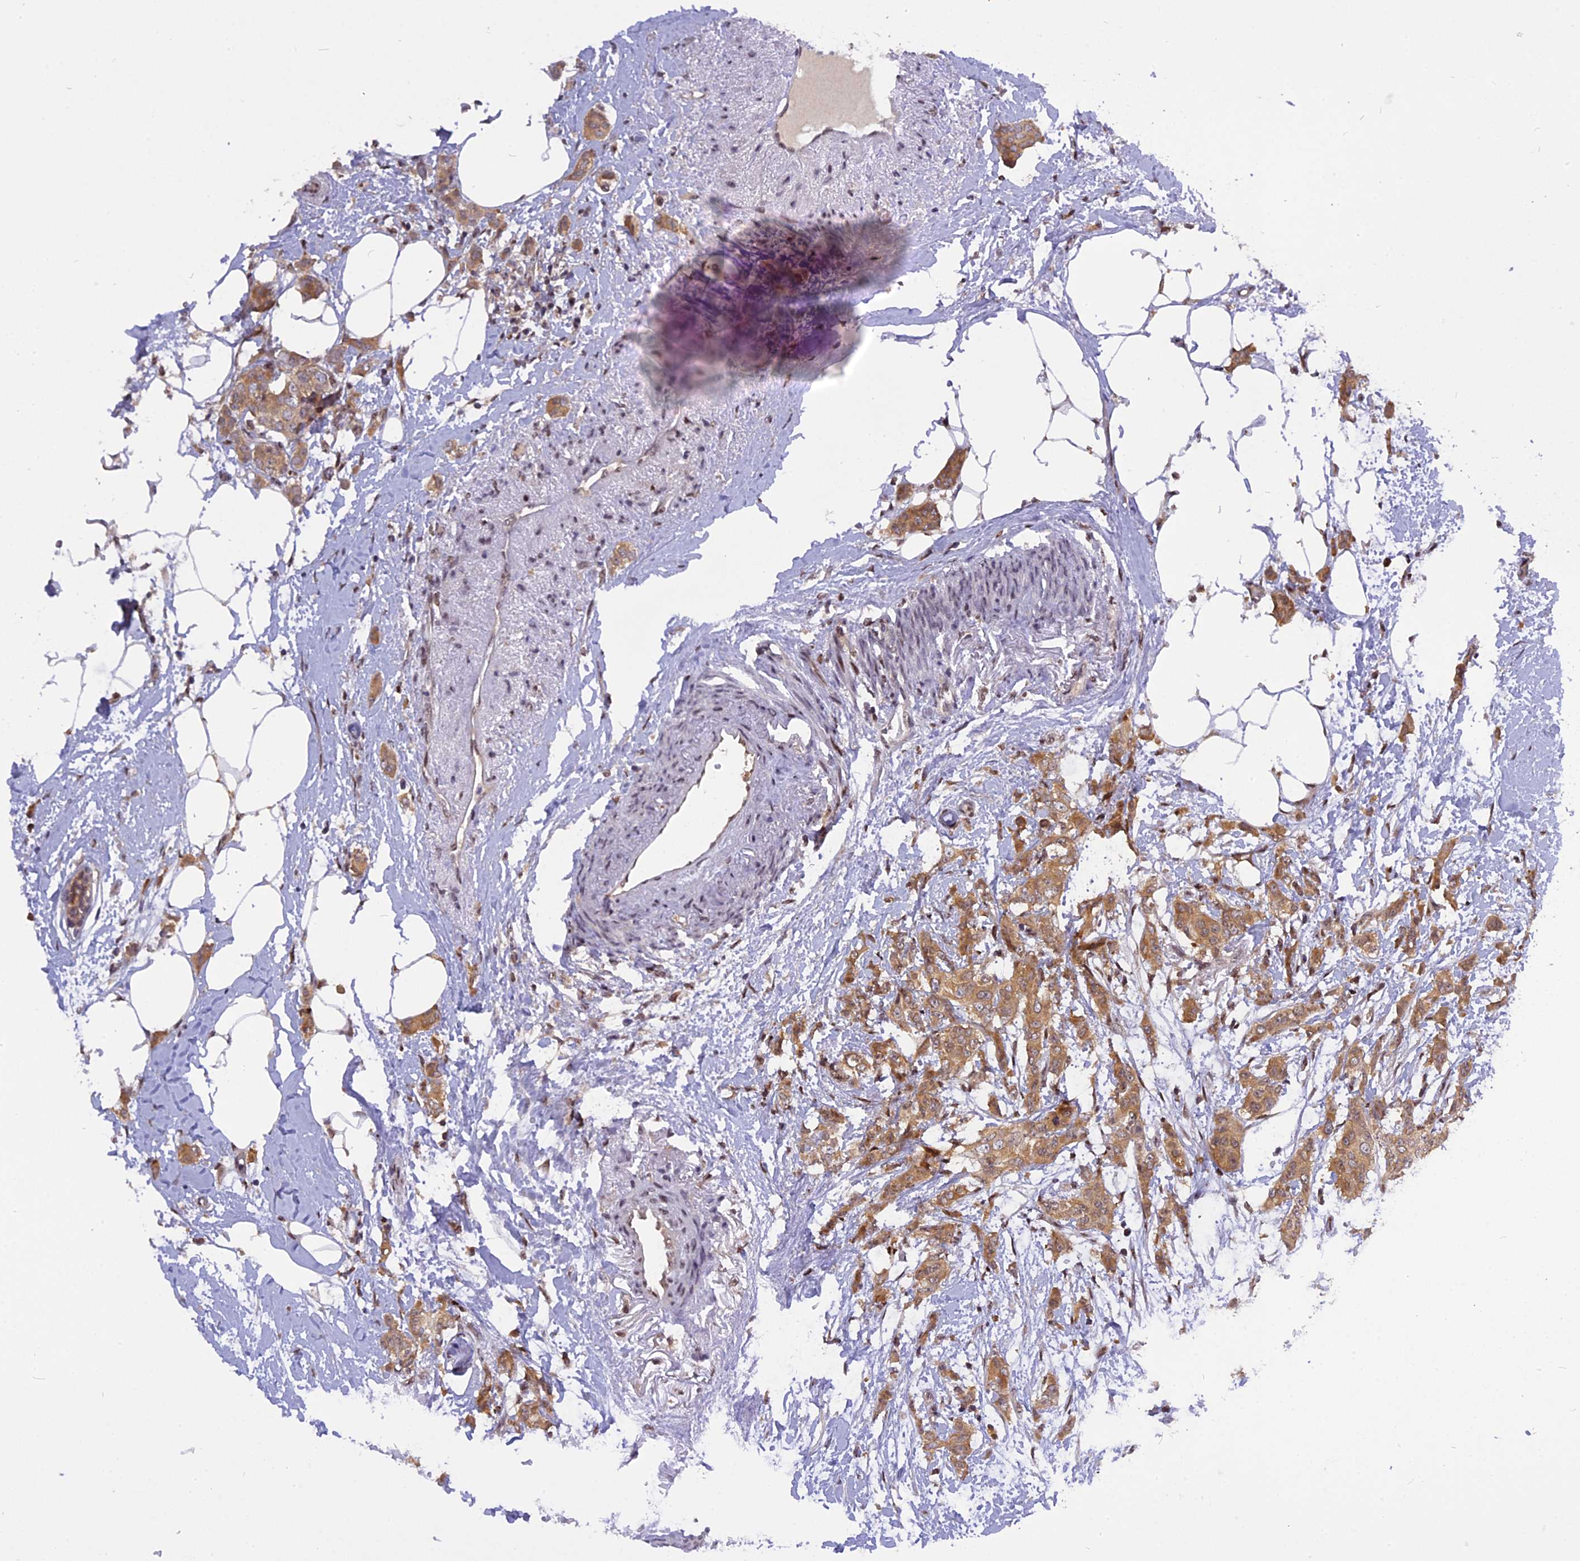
{"staining": {"intensity": "moderate", "quantity": ">75%", "location": "cytoplasmic/membranous"}, "tissue": "breast cancer", "cell_type": "Tumor cells", "image_type": "cancer", "snomed": [{"axis": "morphology", "description": "Duct carcinoma"}, {"axis": "topography", "description": "Breast"}], "caption": "Tumor cells display medium levels of moderate cytoplasmic/membranous expression in about >75% of cells in human breast cancer (infiltrating ductal carcinoma).", "gene": "RABGGTA", "patient": {"sex": "female", "age": 72}}